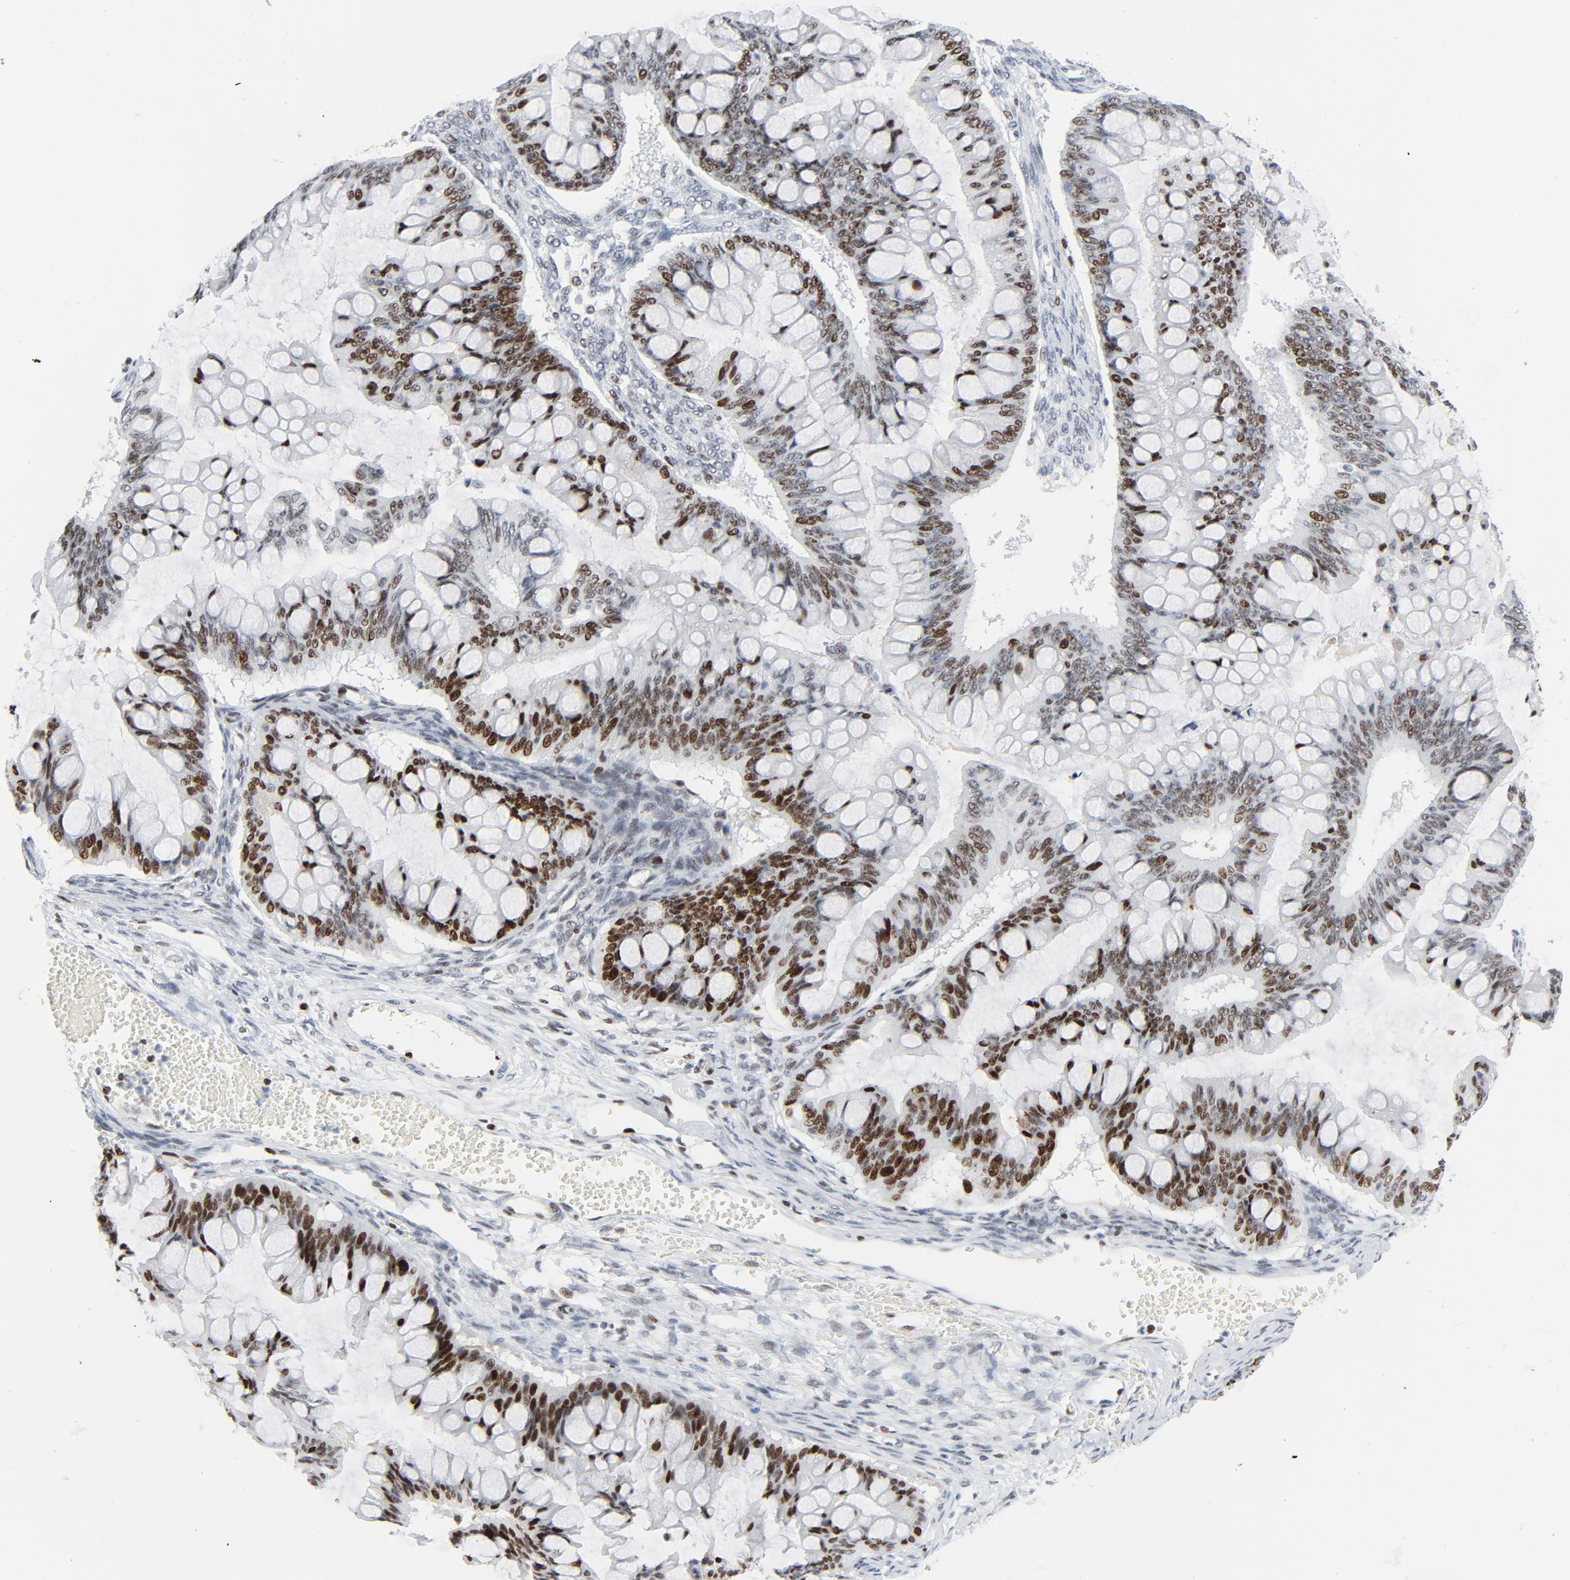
{"staining": {"intensity": "strong", "quantity": ">75%", "location": "nuclear"}, "tissue": "ovarian cancer", "cell_type": "Tumor cells", "image_type": "cancer", "snomed": [{"axis": "morphology", "description": "Cystadenocarcinoma, mucinous, NOS"}, {"axis": "topography", "description": "Ovary"}], "caption": "This is a histology image of immunohistochemistry (IHC) staining of ovarian mucinous cystadenocarcinoma, which shows strong positivity in the nuclear of tumor cells.", "gene": "POLD1", "patient": {"sex": "female", "age": 73}}